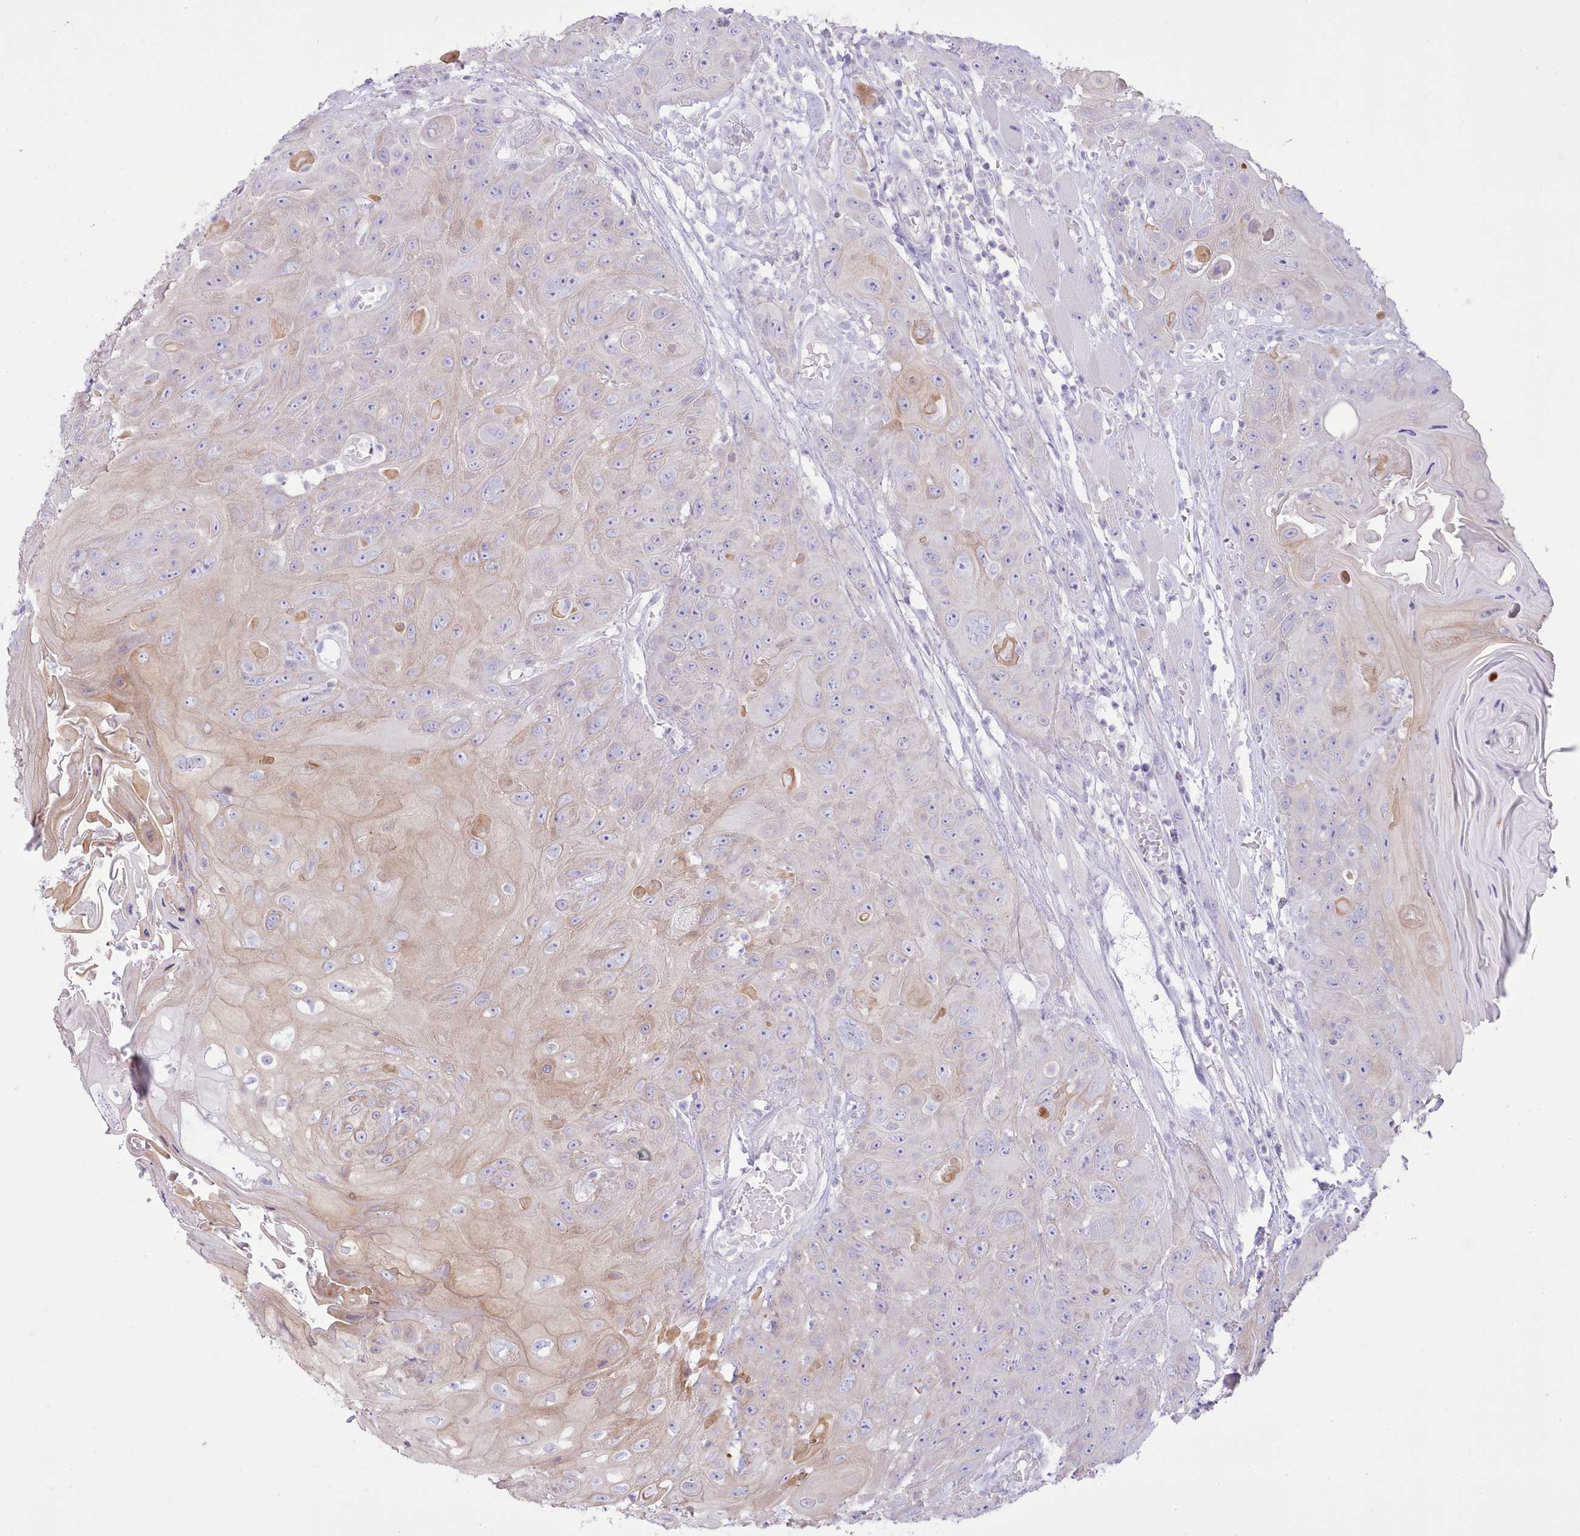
{"staining": {"intensity": "weak", "quantity": "<25%", "location": "cytoplasmic/membranous"}, "tissue": "head and neck cancer", "cell_type": "Tumor cells", "image_type": "cancer", "snomed": [{"axis": "morphology", "description": "Squamous cell carcinoma, NOS"}, {"axis": "topography", "description": "Head-Neck"}], "caption": "The photomicrograph reveals no staining of tumor cells in head and neck cancer. (Brightfield microscopy of DAB (3,3'-diaminobenzidine) immunohistochemistry at high magnification).", "gene": "MDFI", "patient": {"sex": "female", "age": 59}}